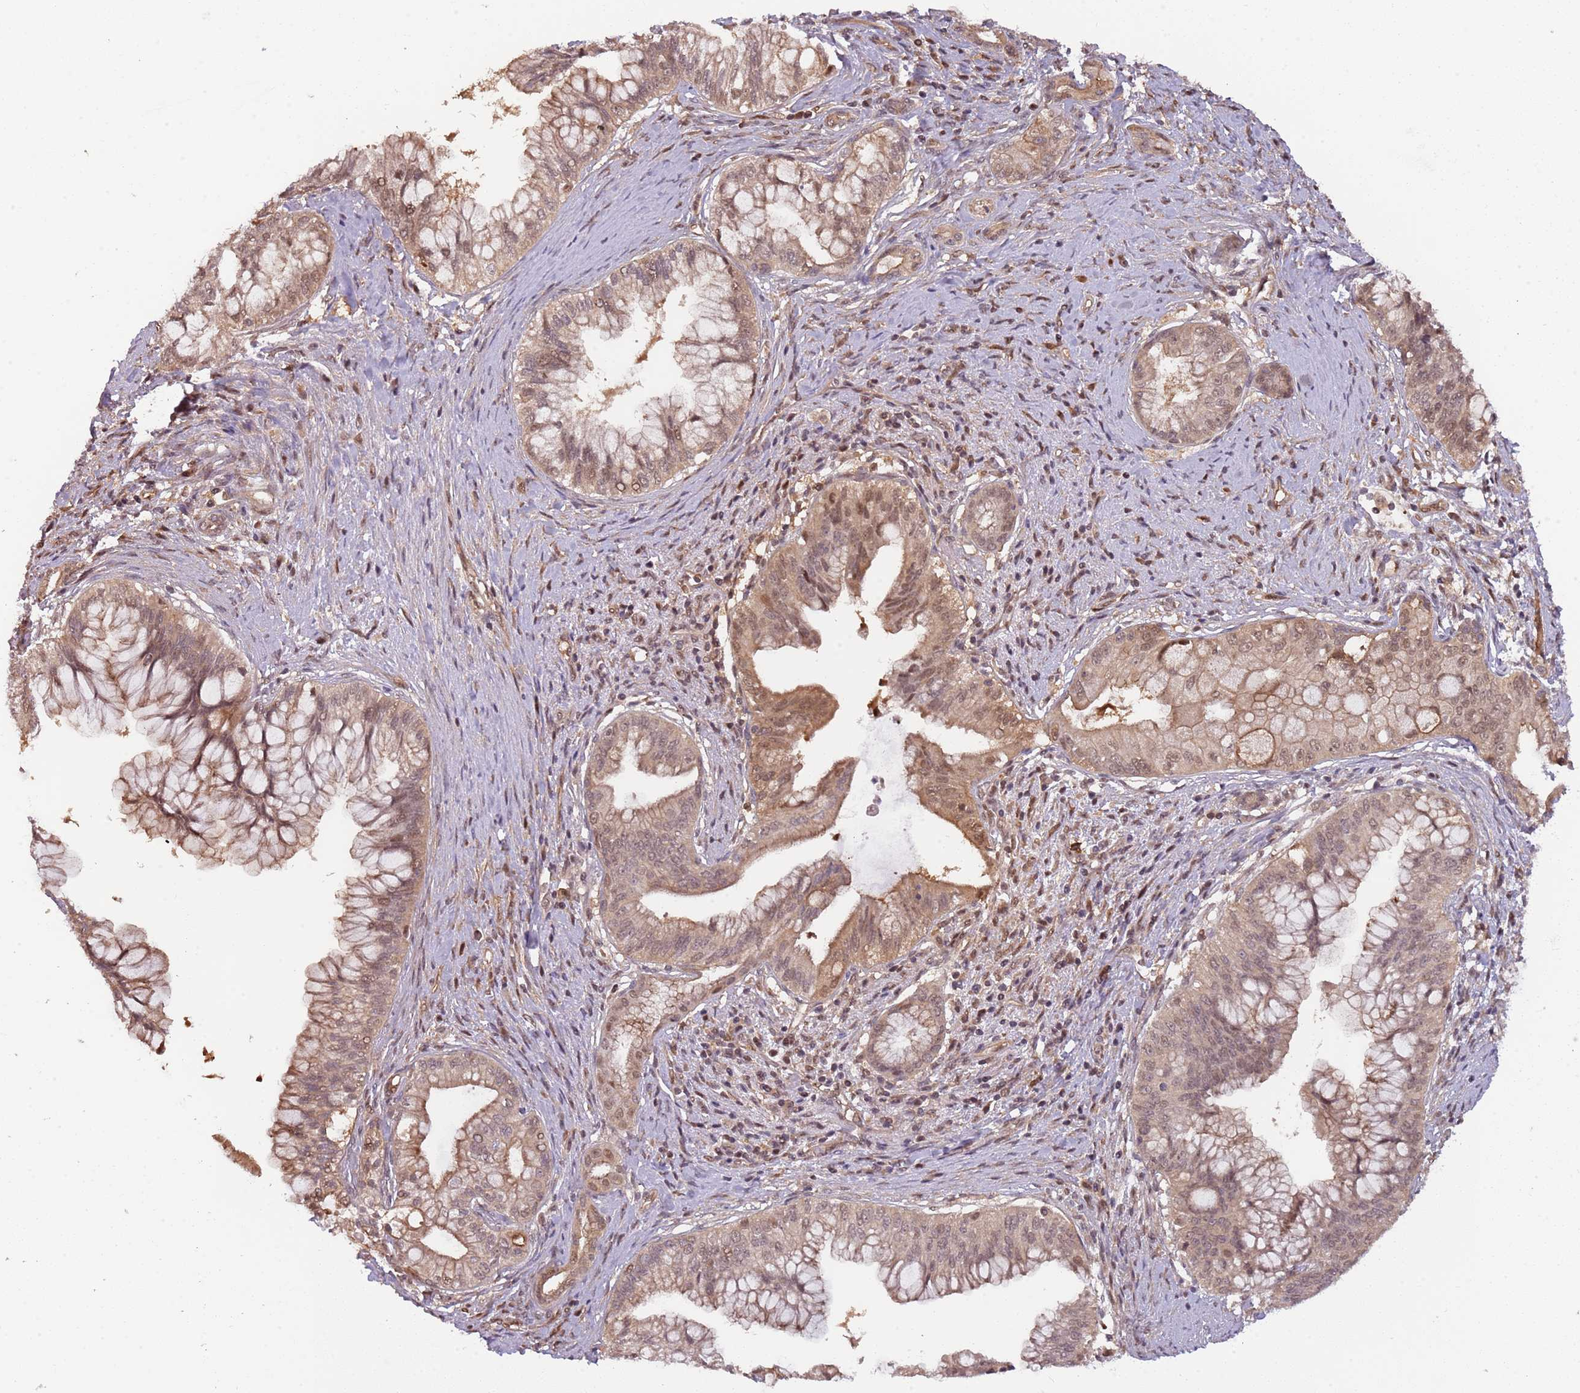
{"staining": {"intensity": "moderate", "quantity": ">75%", "location": "cytoplasmic/membranous,nuclear"}, "tissue": "pancreatic cancer", "cell_type": "Tumor cells", "image_type": "cancer", "snomed": [{"axis": "morphology", "description": "Adenocarcinoma, NOS"}, {"axis": "topography", "description": "Pancreas"}], "caption": "This is an image of immunohistochemistry (IHC) staining of pancreatic cancer (adenocarcinoma), which shows moderate staining in the cytoplasmic/membranous and nuclear of tumor cells.", "gene": "PLSCR5", "patient": {"sex": "male", "age": 46}}